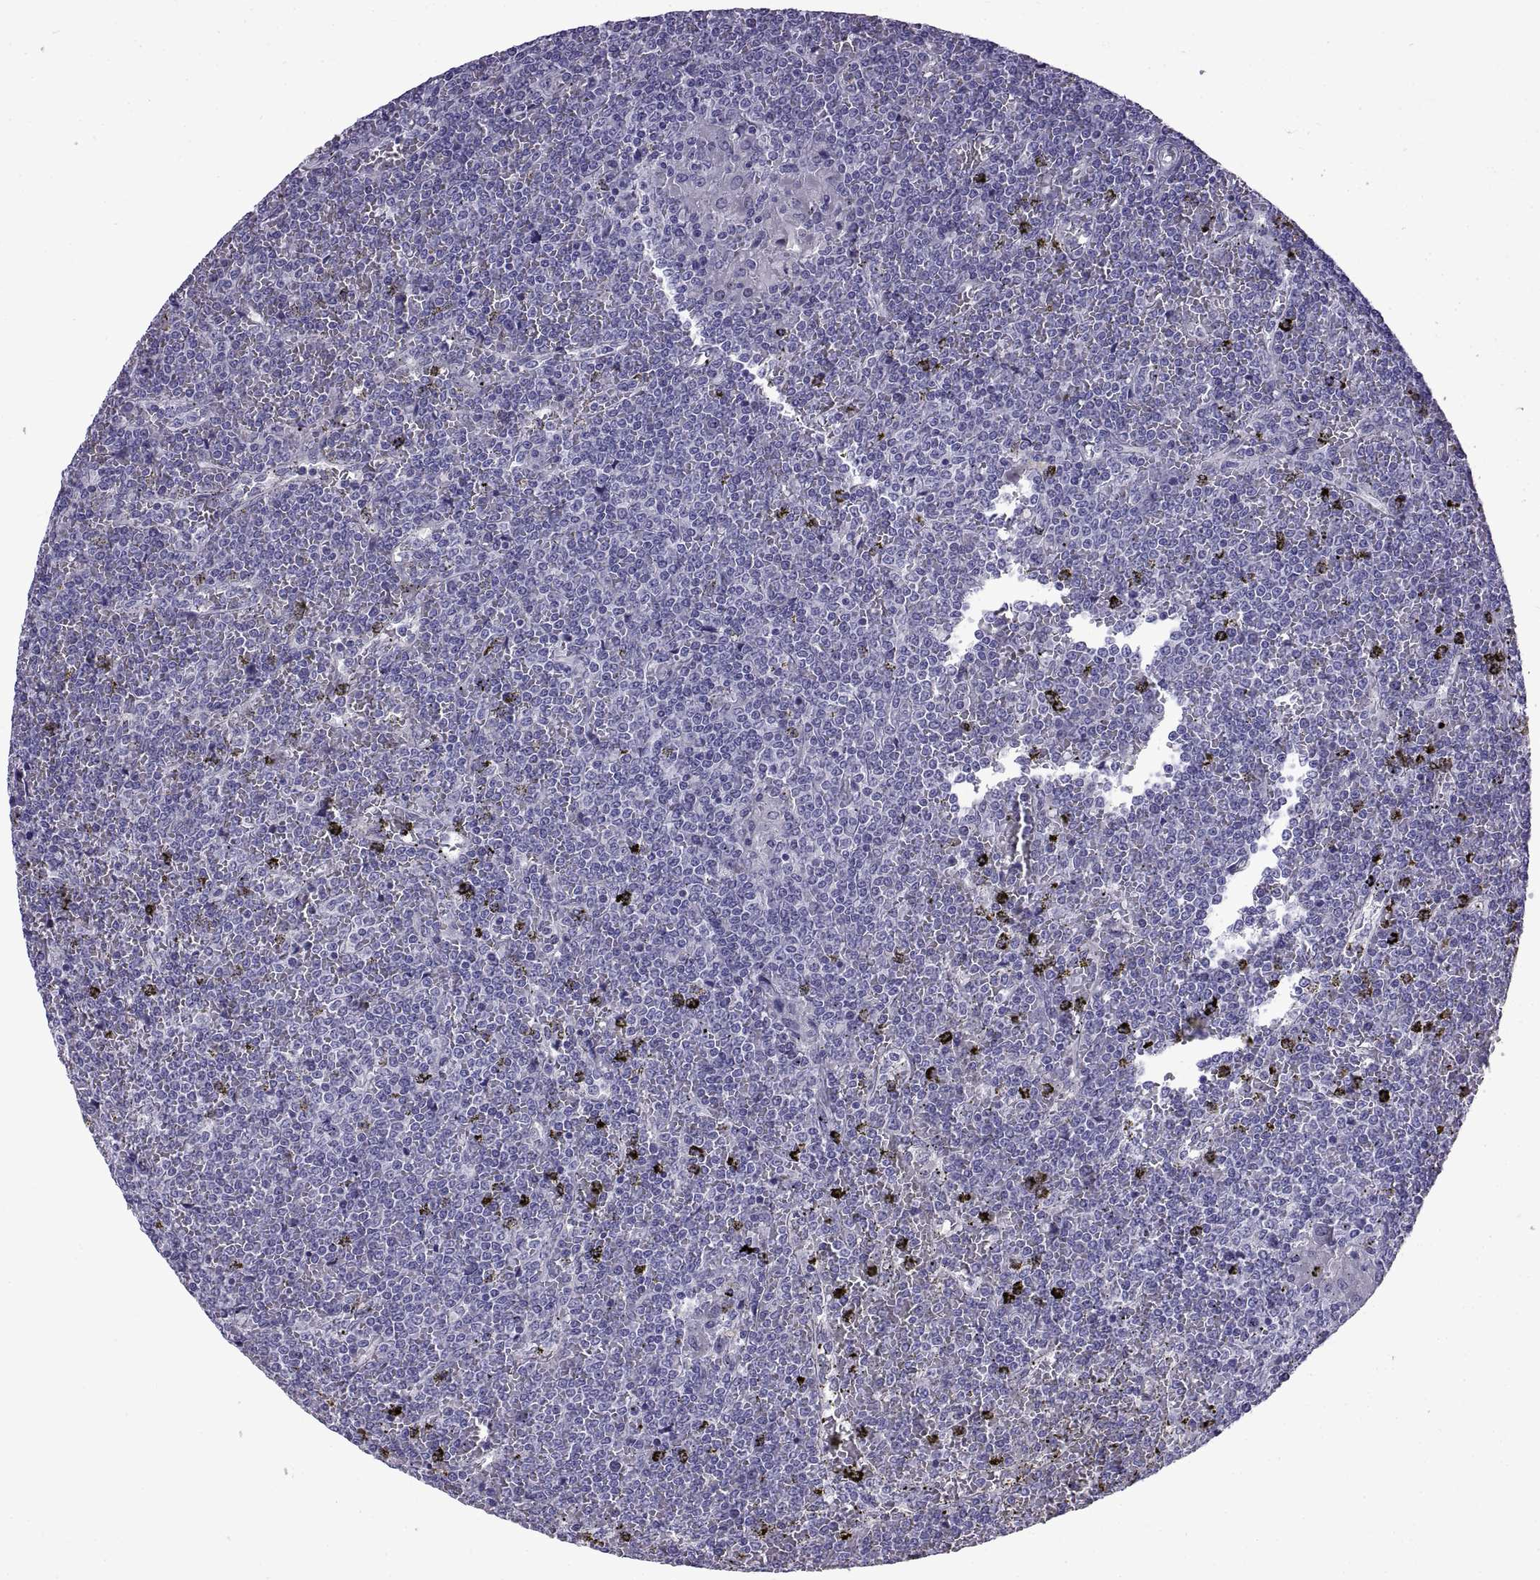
{"staining": {"intensity": "negative", "quantity": "none", "location": "none"}, "tissue": "lymphoma", "cell_type": "Tumor cells", "image_type": "cancer", "snomed": [{"axis": "morphology", "description": "Malignant lymphoma, non-Hodgkin's type, Low grade"}, {"axis": "topography", "description": "Spleen"}], "caption": "Lymphoma was stained to show a protein in brown. There is no significant staining in tumor cells. The staining was performed using DAB (3,3'-diaminobenzidine) to visualize the protein expression in brown, while the nuclei were stained in blue with hematoxylin (Magnification: 20x).", "gene": "SPDYE1", "patient": {"sex": "female", "age": 19}}